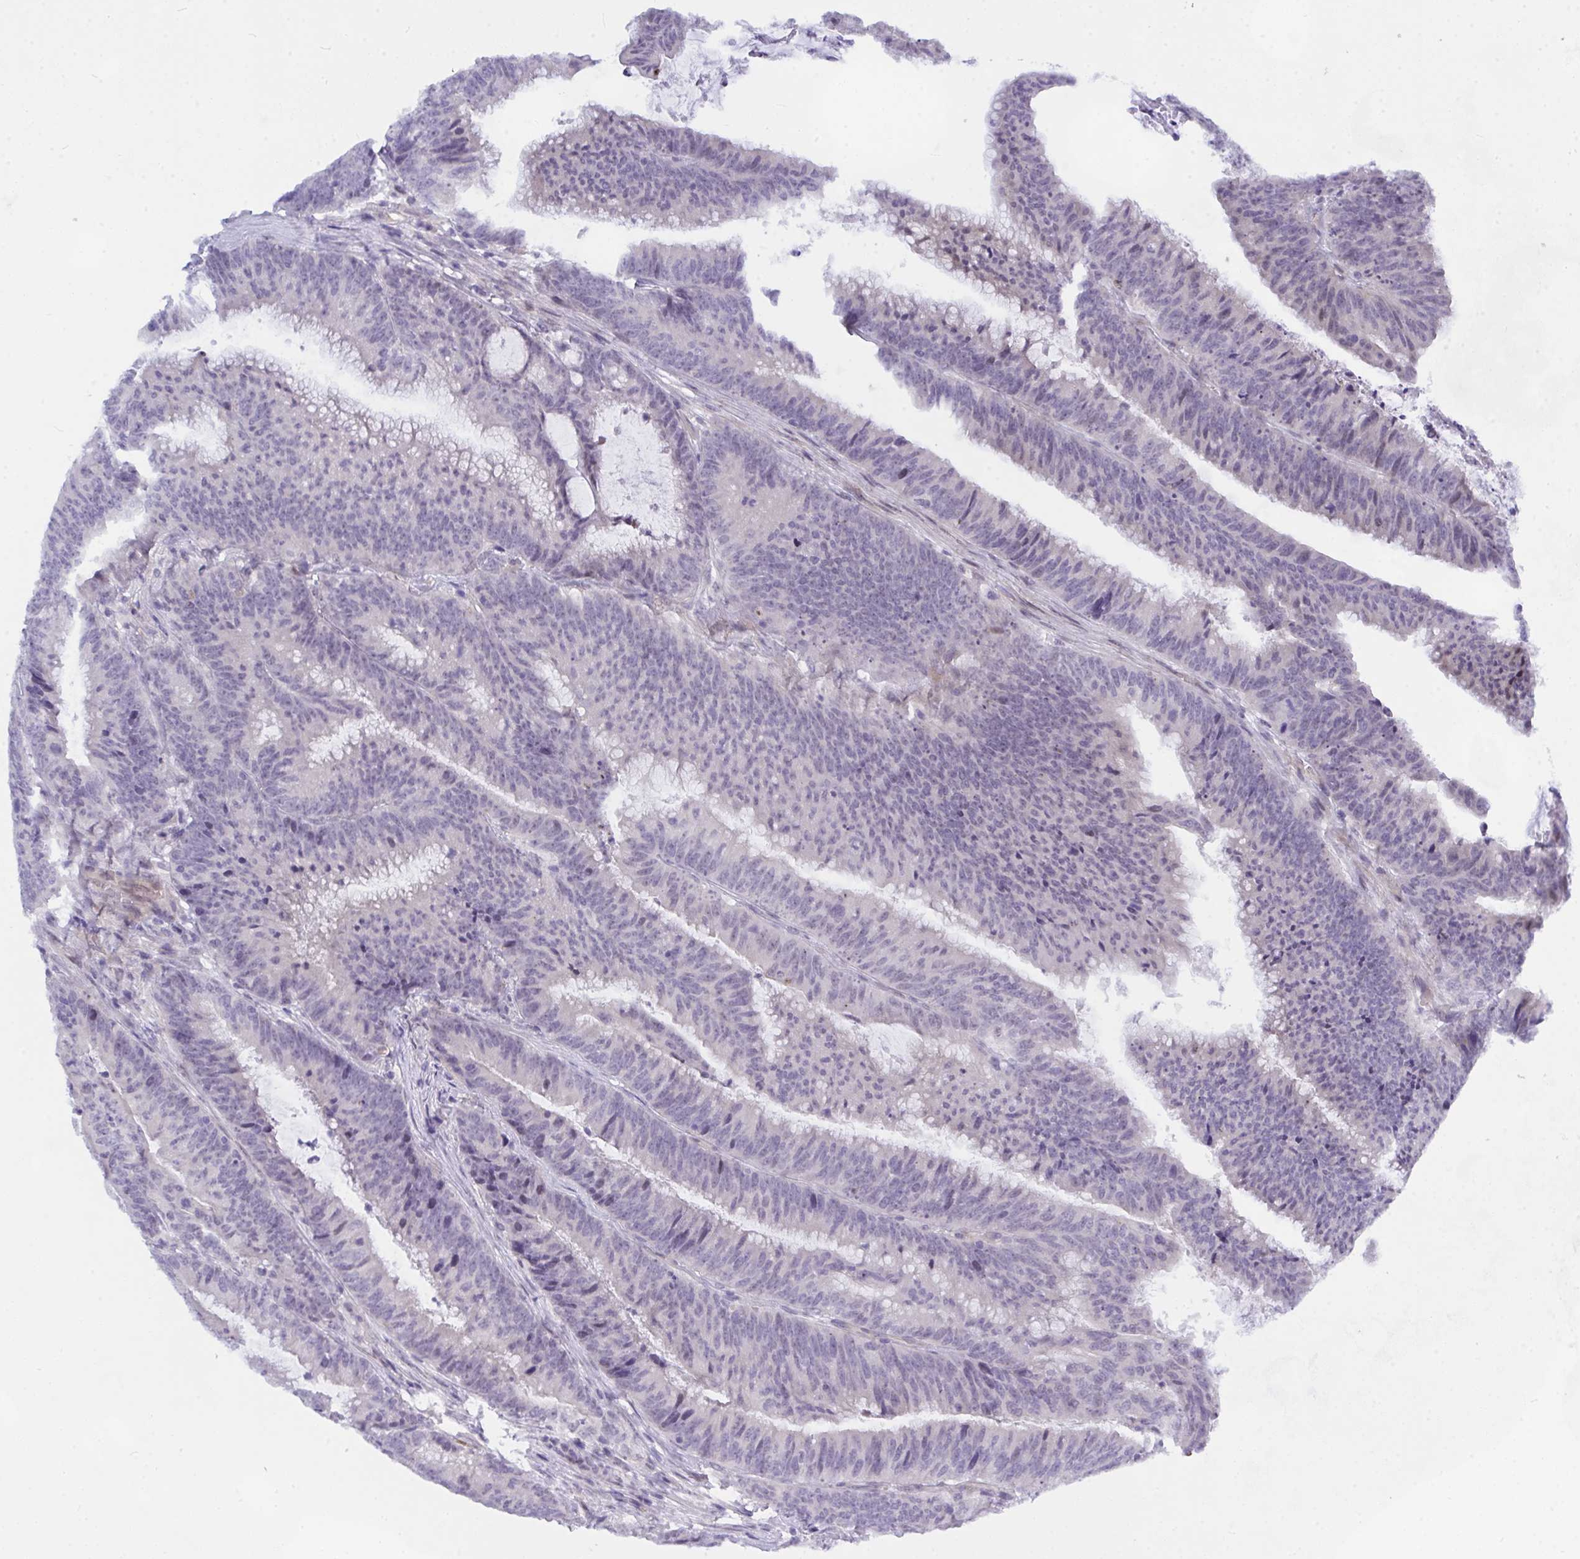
{"staining": {"intensity": "negative", "quantity": "none", "location": "none"}, "tissue": "colorectal cancer", "cell_type": "Tumor cells", "image_type": "cancer", "snomed": [{"axis": "morphology", "description": "Adenocarcinoma, NOS"}, {"axis": "topography", "description": "Colon"}], "caption": "Immunohistochemistry of human colorectal cancer (adenocarcinoma) shows no expression in tumor cells.", "gene": "NFXL1", "patient": {"sex": "female", "age": 78}}